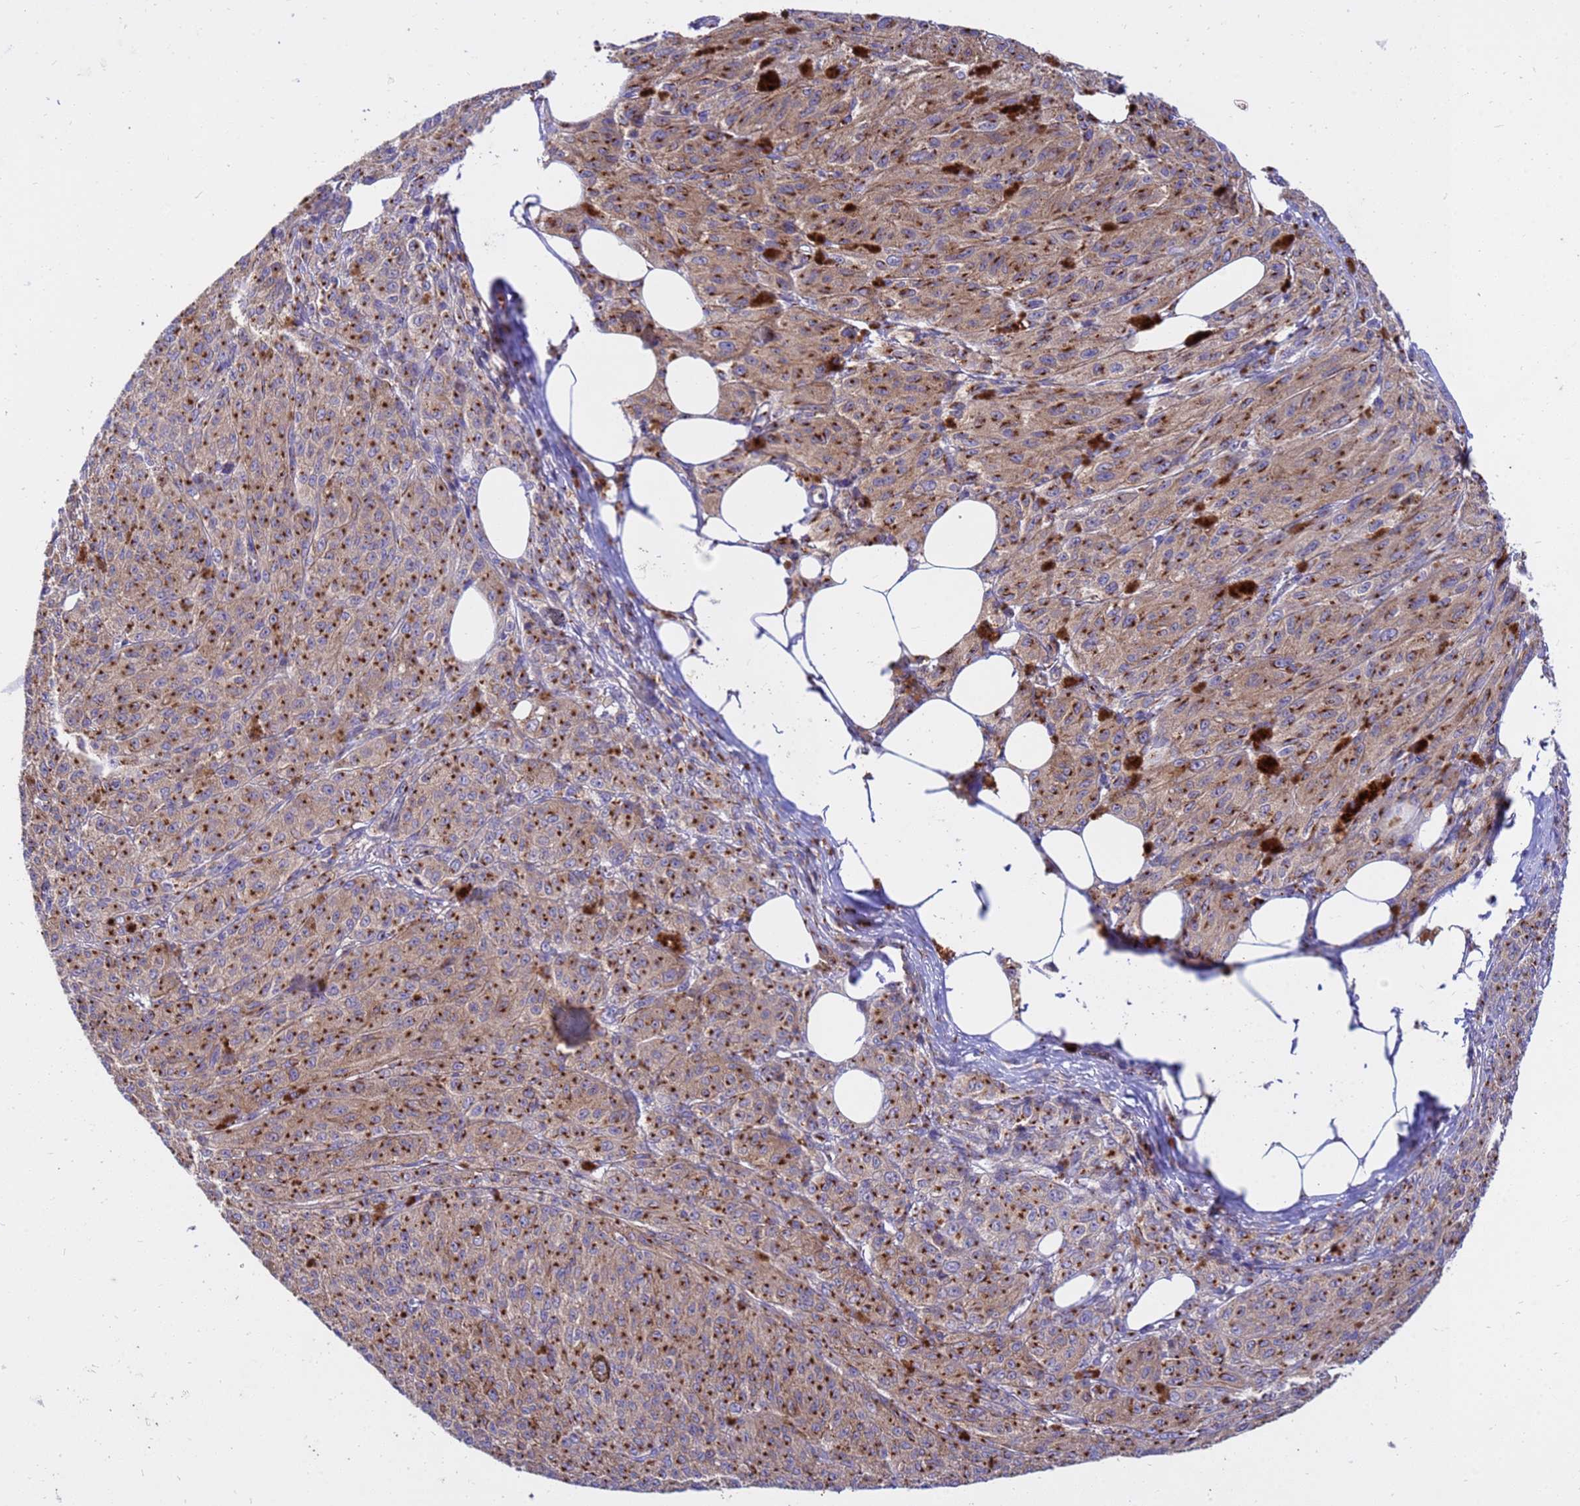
{"staining": {"intensity": "moderate", "quantity": ">75%", "location": "cytoplasmic/membranous"}, "tissue": "melanoma", "cell_type": "Tumor cells", "image_type": "cancer", "snomed": [{"axis": "morphology", "description": "Malignant melanoma, NOS"}, {"axis": "topography", "description": "Skin"}], "caption": "Brown immunohistochemical staining in malignant melanoma demonstrates moderate cytoplasmic/membranous staining in about >75% of tumor cells.", "gene": "HPS3", "patient": {"sex": "female", "age": 52}}